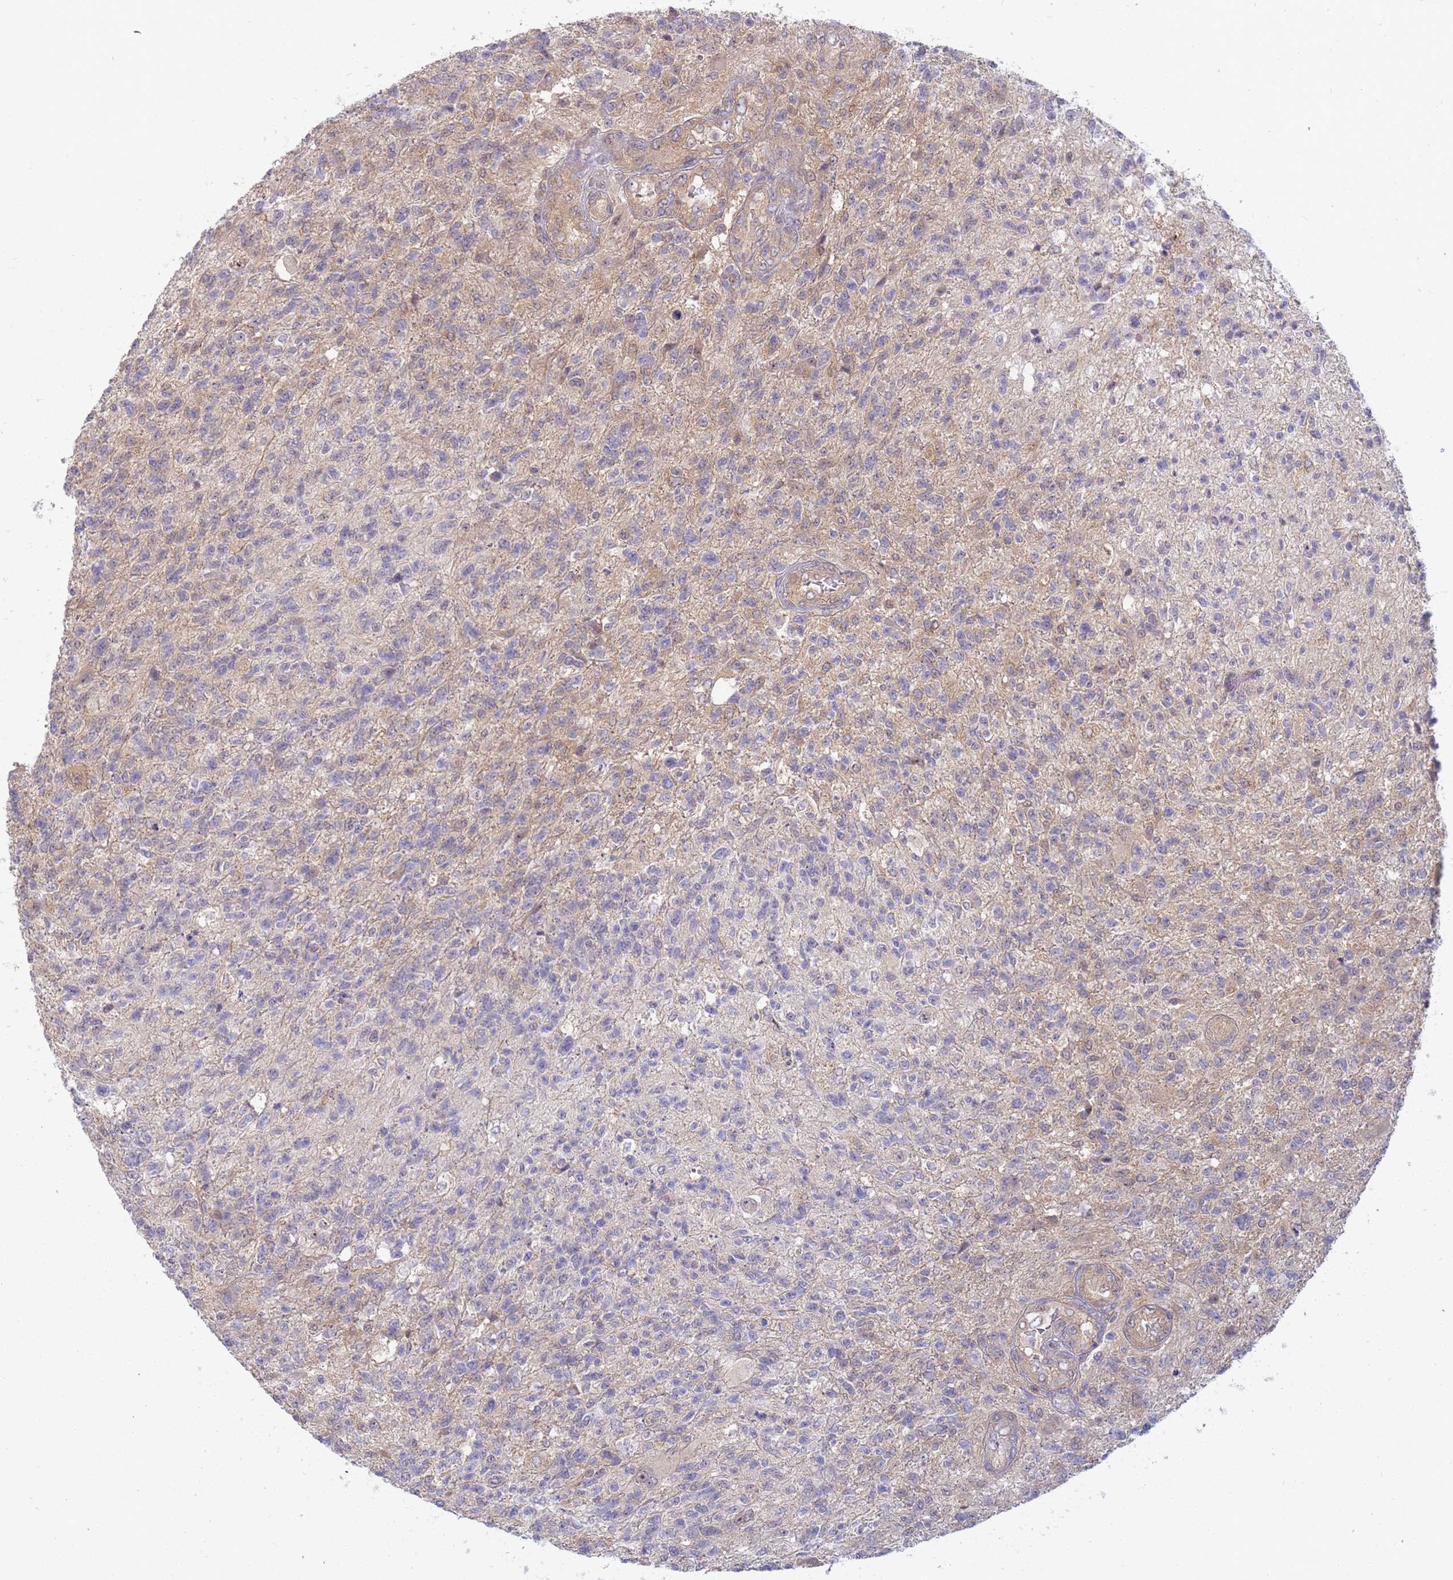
{"staining": {"intensity": "negative", "quantity": "none", "location": "none"}, "tissue": "glioma", "cell_type": "Tumor cells", "image_type": "cancer", "snomed": [{"axis": "morphology", "description": "Glioma, malignant, High grade"}, {"axis": "topography", "description": "Brain"}], "caption": "Photomicrograph shows no significant protein expression in tumor cells of glioma.", "gene": "SHARPIN", "patient": {"sex": "male", "age": 56}}